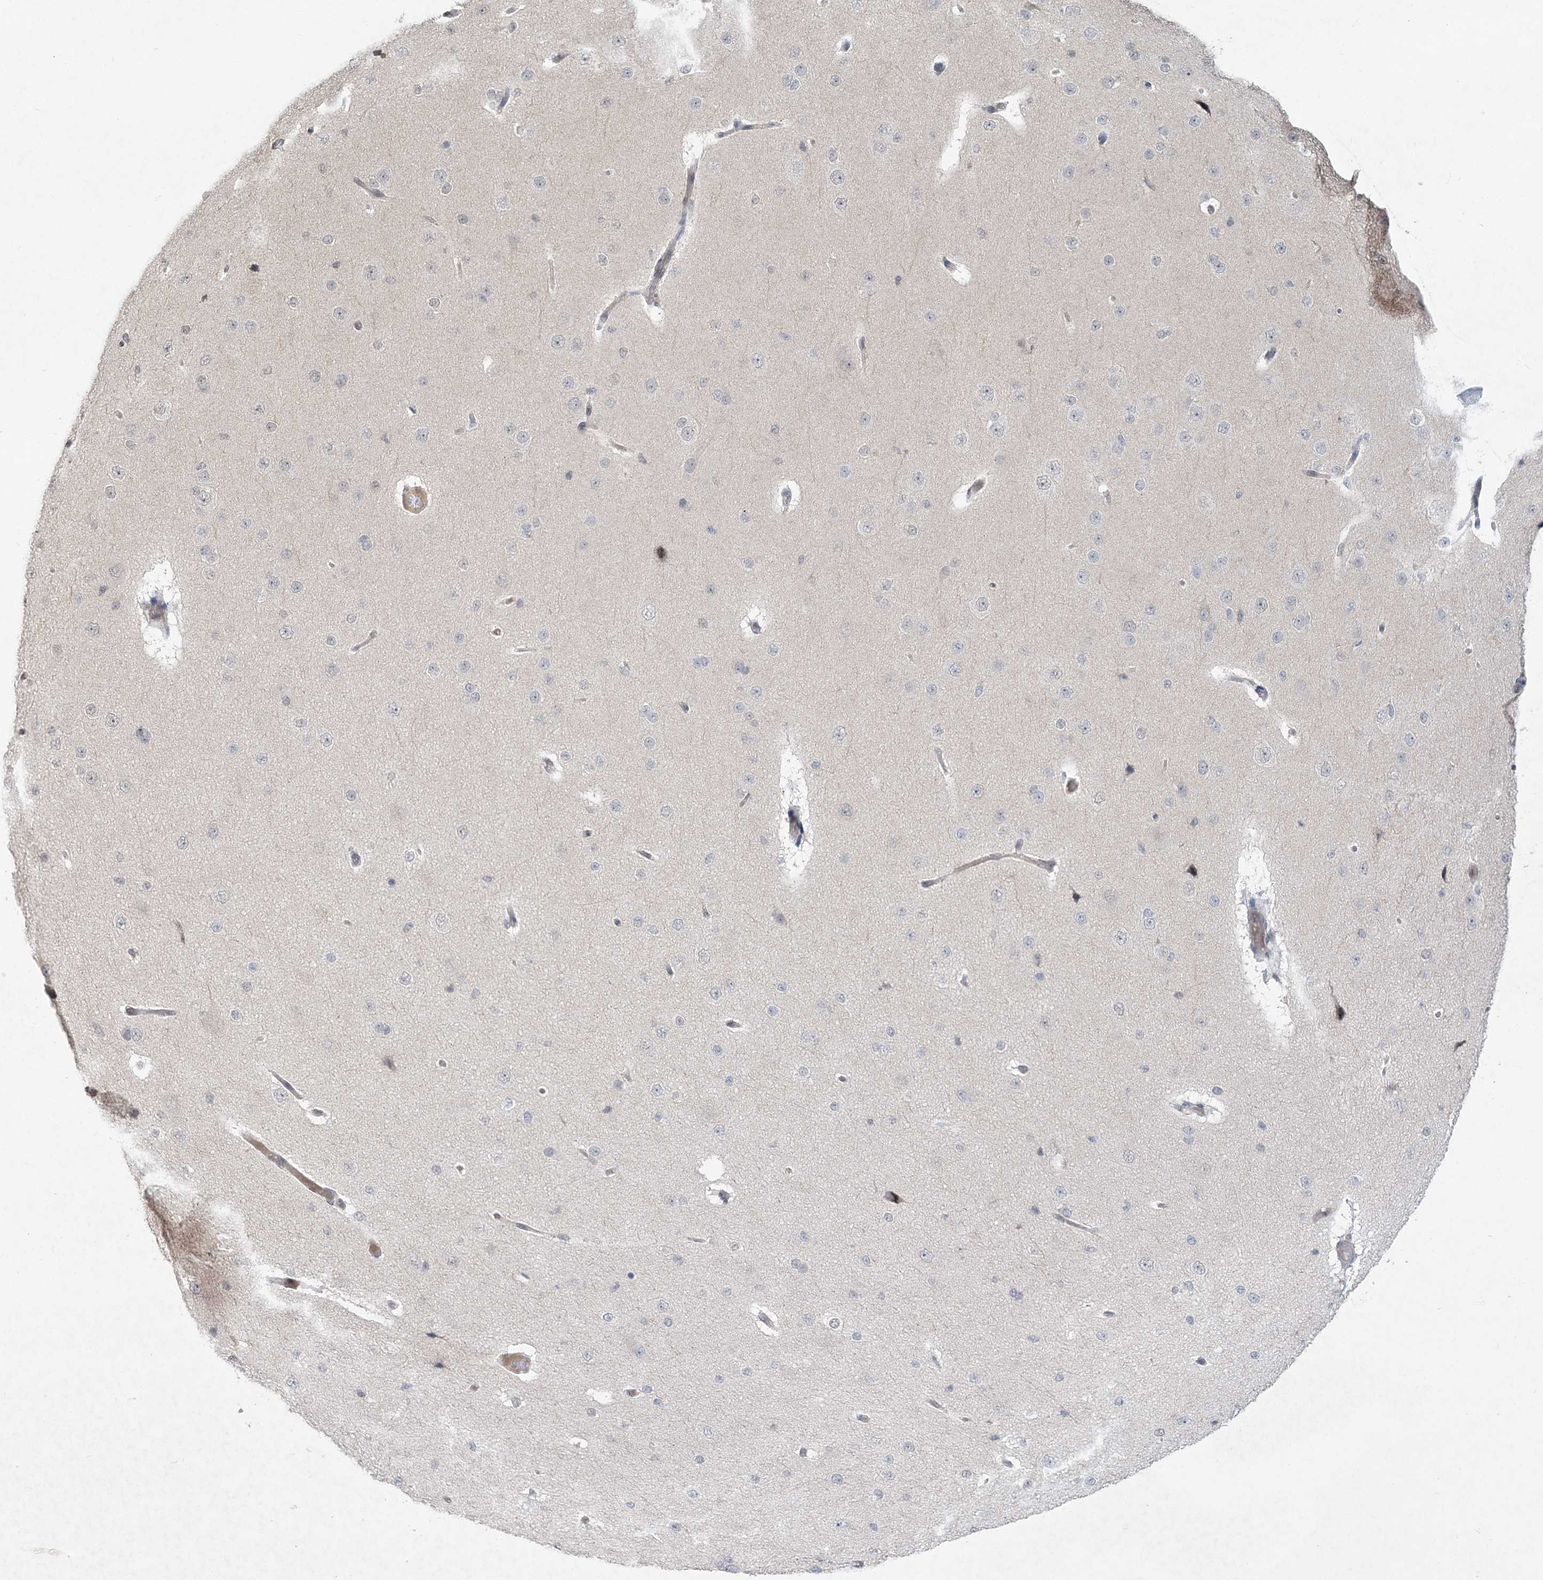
{"staining": {"intensity": "moderate", "quantity": "<25%", "location": "cytoplasmic/membranous,nuclear"}, "tissue": "cerebral cortex", "cell_type": "Endothelial cells", "image_type": "normal", "snomed": [{"axis": "morphology", "description": "Normal tissue, NOS"}, {"axis": "morphology", "description": "Developmental malformation"}, {"axis": "topography", "description": "Cerebral cortex"}], "caption": "Endothelial cells demonstrate low levels of moderate cytoplasmic/membranous,nuclear positivity in about <25% of cells in normal human cerebral cortex.", "gene": "GIN1", "patient": {"sex": "female", "age": 30}}